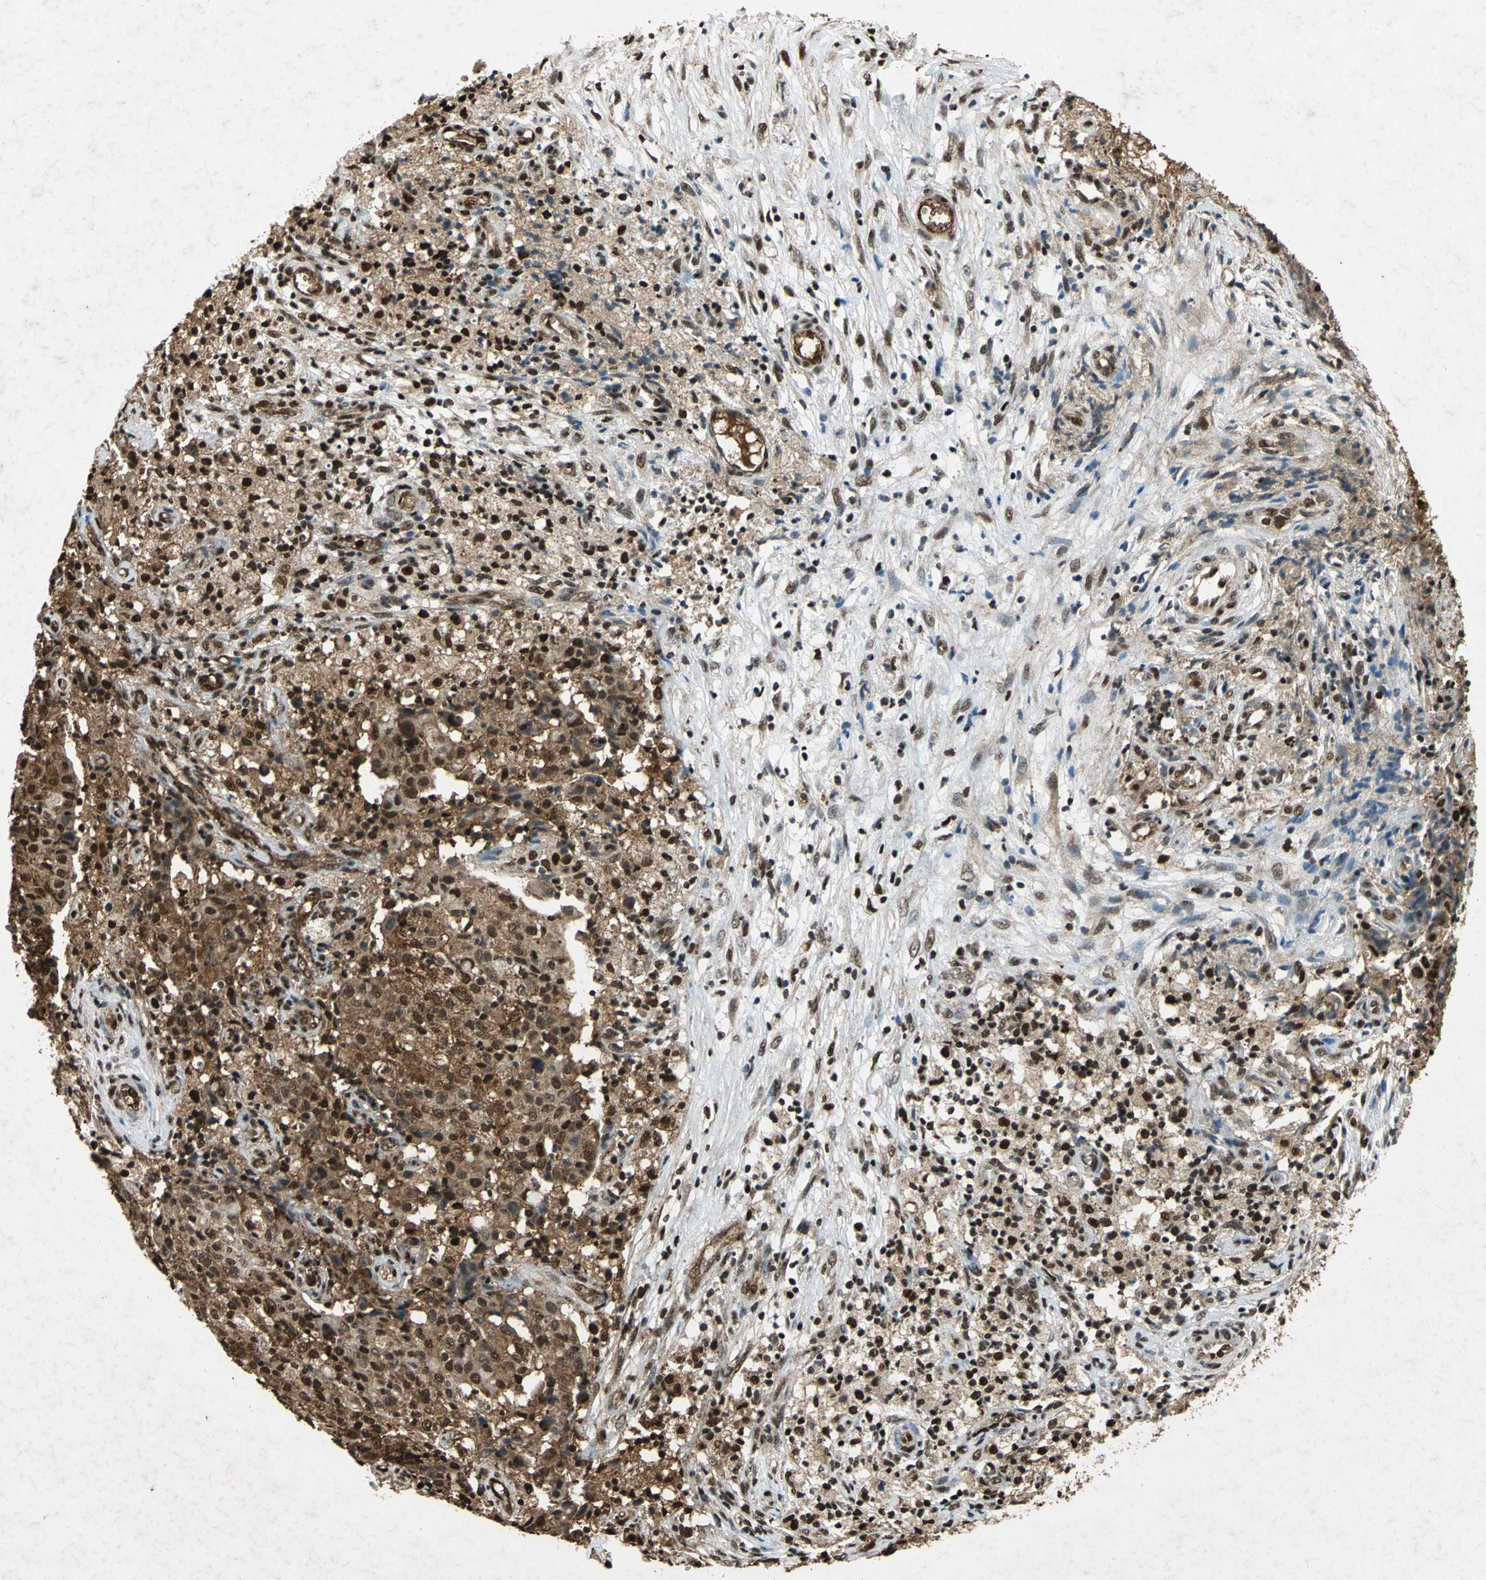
{"staining": {"intensity": "strong", "quantity": ">75%", "location": "cytoplasmic/membranous,nuclear"}, "tissue": "ovarian cancer", "cell_type": "Tumor cells", "image_type": "cancer", "snomed": [{"axis": "morphology", "description": "Carcinoma, endometroid"}, {"axis": "topography", "description": "Ovary"}], "caption": "A photomicrograph of human endometroid carcinoma (ovarian) stained for a protein shows strong cytoplasmic/membranous and nuclear brown staining in tumor cells.", "gene": "ANP32A", "patient": {"sex": "female", "age": 42}}